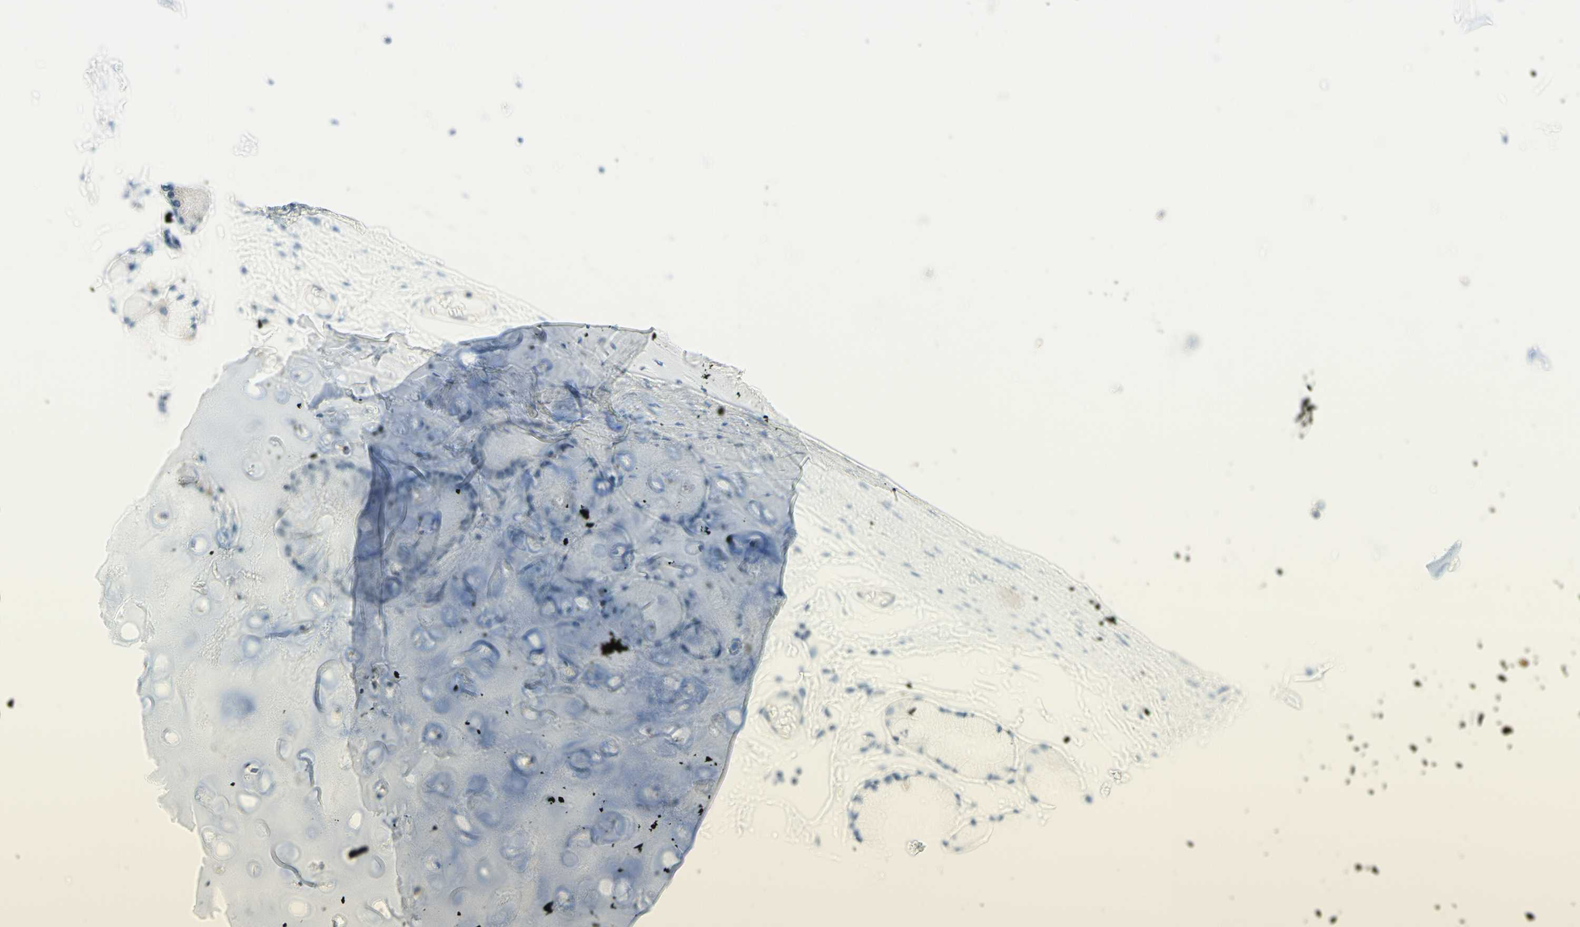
{"staining": {"intensity": "moderate", "quantity": ">75%", "location": "cytoplasmic/membranous"}, "tissue": "adipose tissue", "cell_type": "Adipocytes", "image_type": "normal", "snomed": [{"axis": "morphology", "description": "Normal tissue, NOS"}, {"axis": "topography", "description": "Bronchus"}], "caption": "Adipose tissue was stained to show a protein in brown. There is medium levels of moderate cytoplasmic/membranous positivity in approximately >75% of adipocytes. (Stains: DAB (3,3'-diaminobenzidine) in brown, nuclei in blue, Microscopy: brightfield microscopy at high magnification).", "gene": "JPH1", "patient": {"sex": "female", "age": 73}}